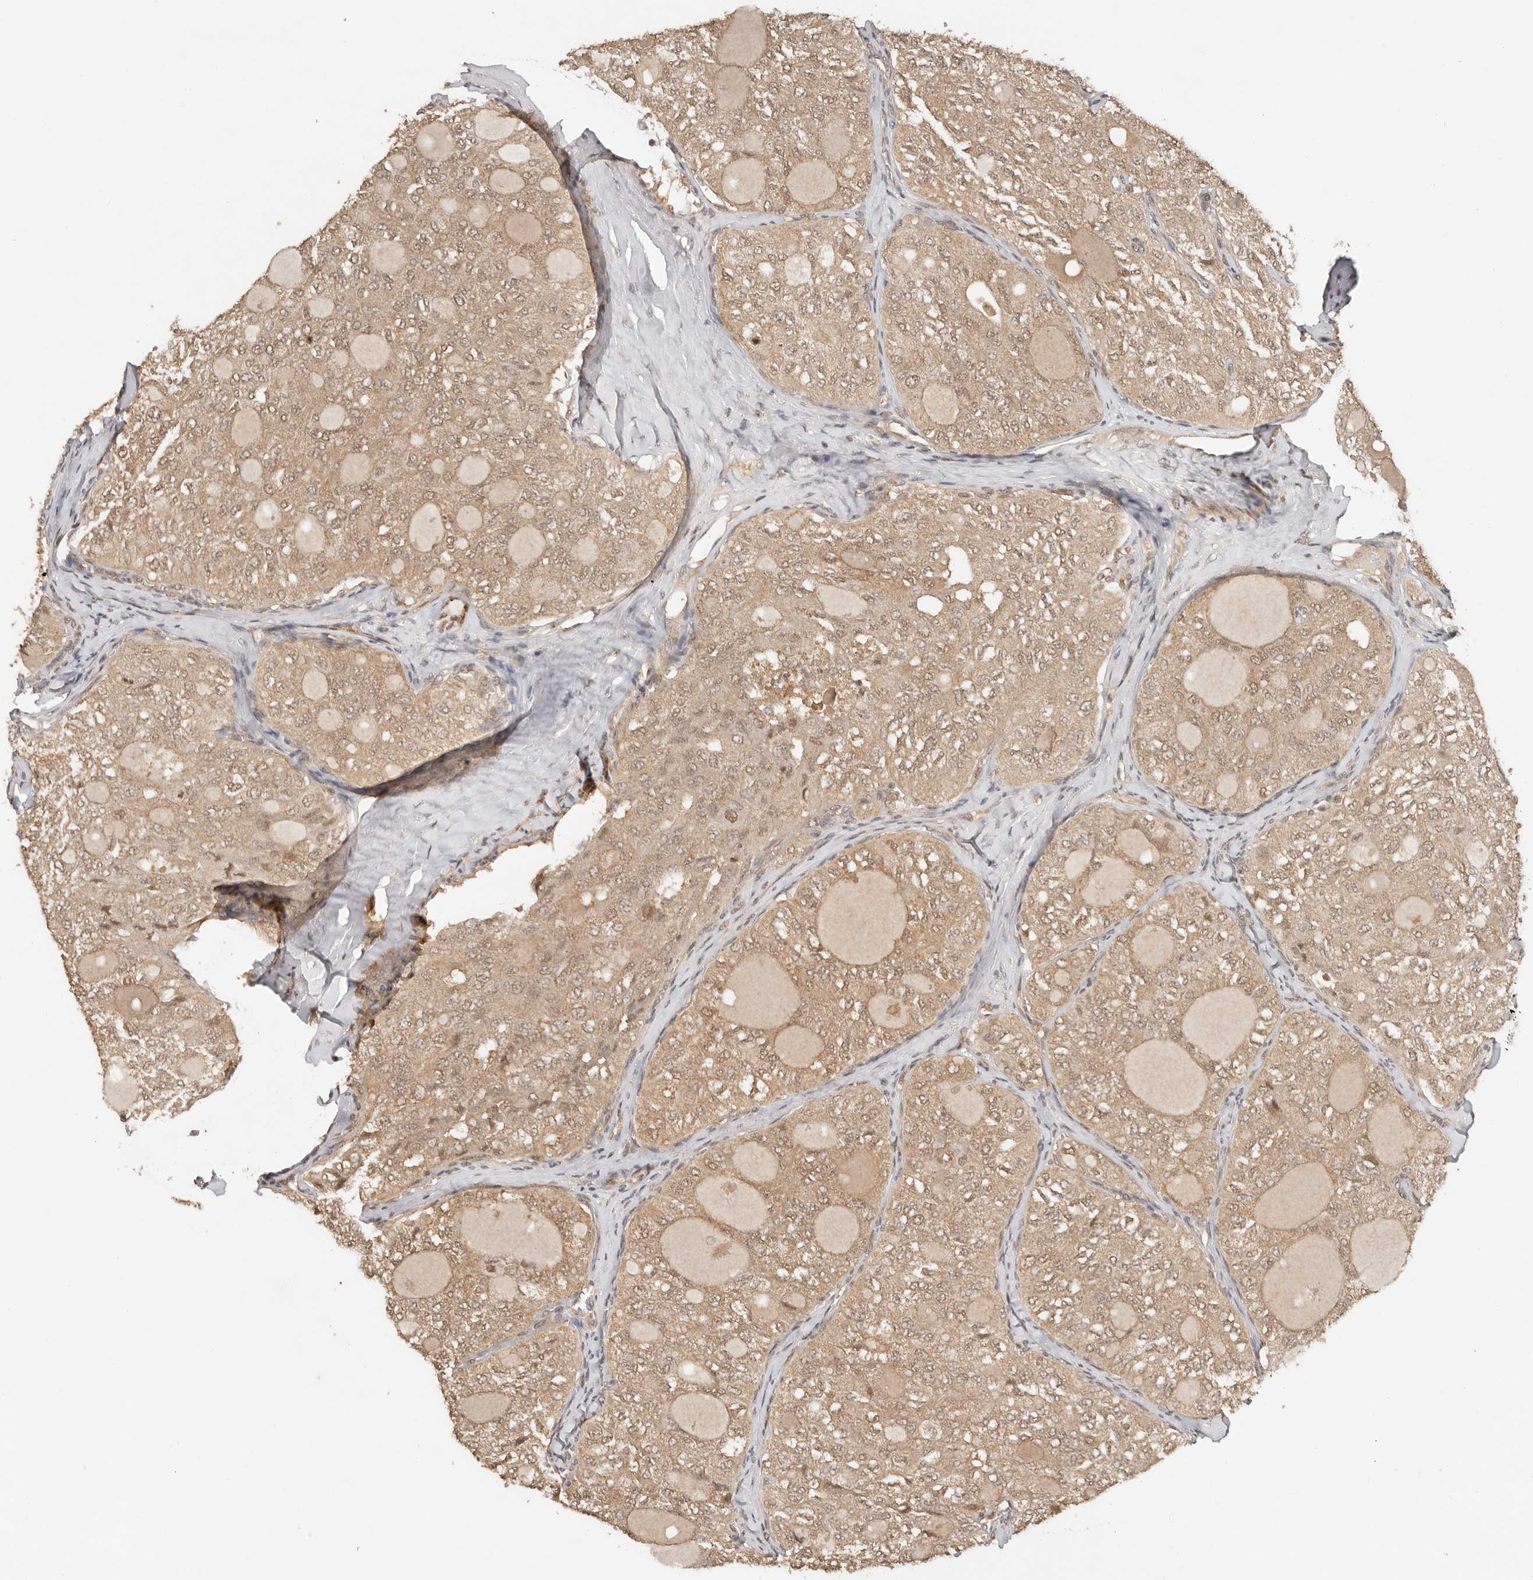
{"staining": {"intensity": "moderate", "quantity": ">75%", "location": "cytoplasmic/membranous,nuclear"}, "tissue": "thyroid cancer", "cell_type": "Tumor cells", "image_type": "cancer", "snomed": [{"axis": "morphology", "description": "Follicular adenoma carcinoma, NOS"}, {"axis": "topography", "description": "Thyroid gland"}], "caption": "Immunohistochemistry (IHC) staining of follicular adenoma carcinoma (thyroid), which reveals medium levels of moderate cytoplasmic/membranous and nuclear staining in approximately >75% of tumor cells indicating moderate cytoplasmic/membranous and nuclear protein positivity. The staining was performed using DAB (3,3'-diaminobenzidine) (brown) for protein detection and nuclei were counterstained in hematoxylin (blue).", "gene": "PSMA5", "patient": {"sex": "male", "age": 75}}